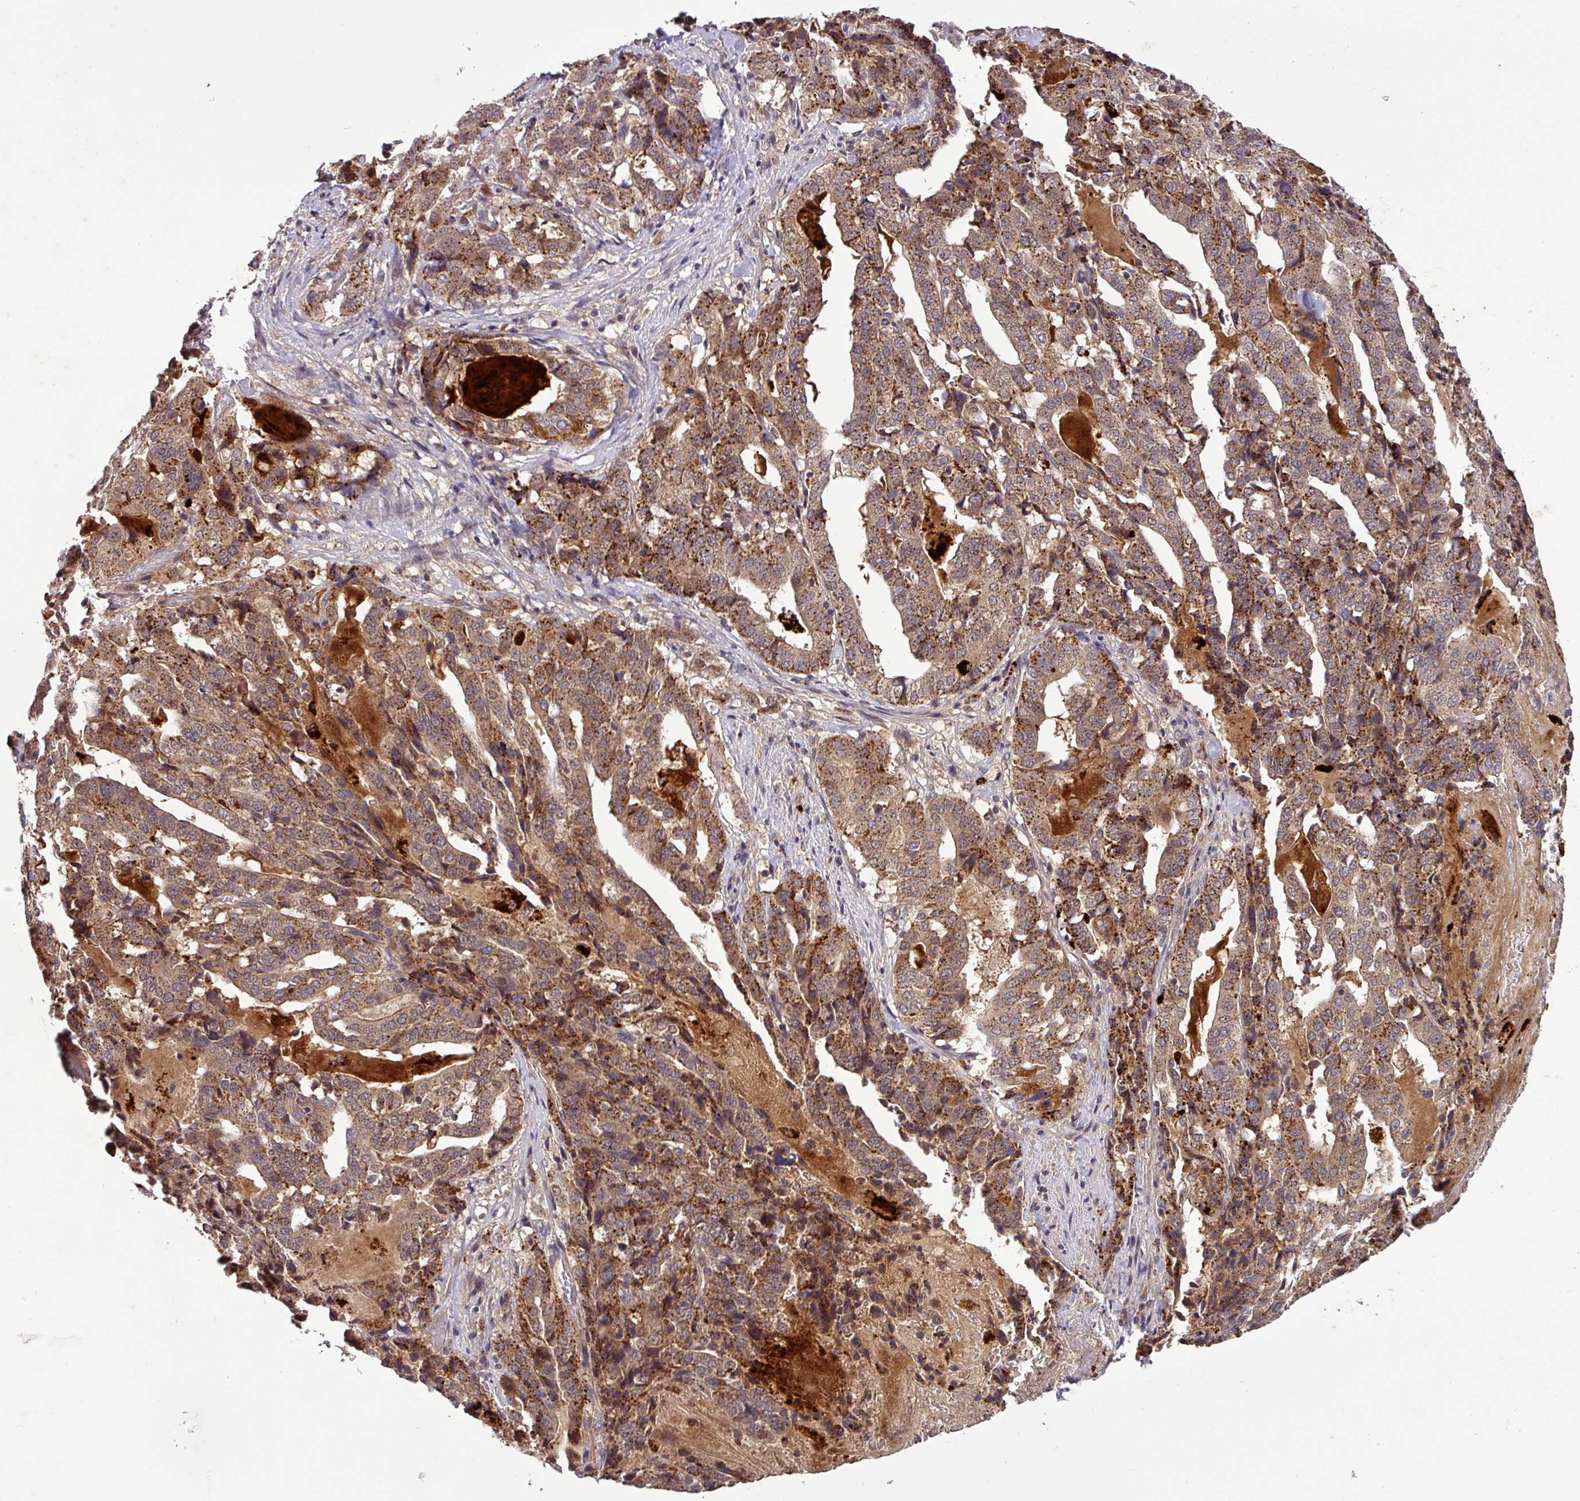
{"staining": {"intensity": "strong", "quantity": ">75%", "location": "cytoplasmic/membranous"}, "tissue": "stomach cancer", "cell_type": "Tumor cells", "image_type": "cancer", "snomed": [{"axis": "morphology", "description": "Adenocarcinoma, NOS"}, {"axis": "topography", "description": "Stomach"}], "caption": "IHC staining of stomach cancer (adenocarcinoma), which exhibits high levels of strong cytoplasmic/membranous staining in approximately >75% of tumor cells indicating strong cytoplasmic/membranous protein staining. The staining was performed using DAB (brown) for protein detection and nuclei were counterstained in hematoxylin (blue).", "gene": "PUS1", "patient": {"sex": "male", "age": 48}}